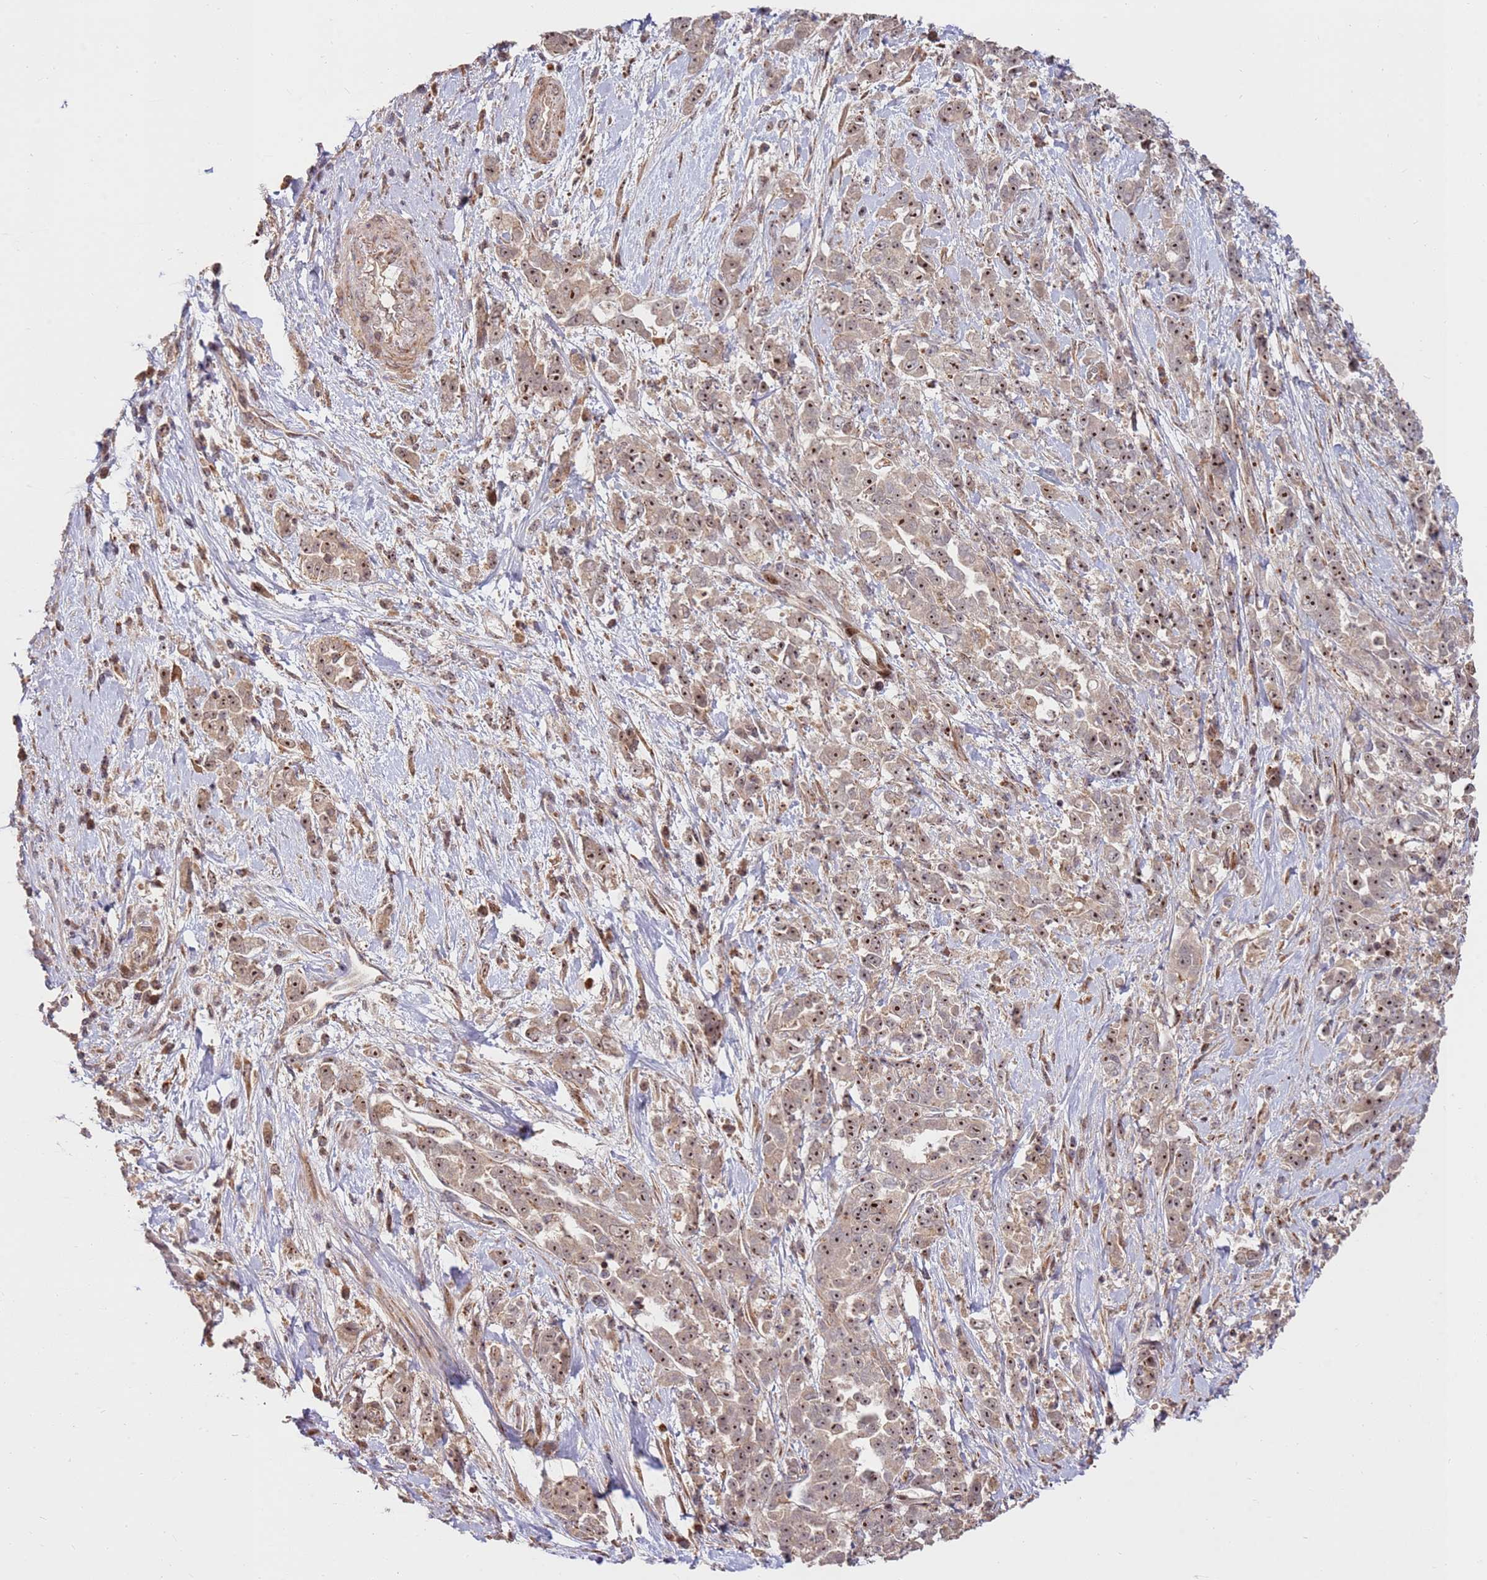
{"staining": {"intensity": "moderate", "quantity": ">75%", "location": "cytoplasmic/membranous,nuclear"}, "tissue": "pancreatic cancer", "cell_type": "Tumor cells", "image_type": "cancer", "snomed": [{"axis": "morphology", "description": "Normal tissue, NOS"}, {"axis": "morphology", "description": "Adenocarcinoma, NOS"}, {"axis": "topography", "description": "Pancreas"}], "caption": "IHC photomicrograph of pancreatic cancer stained for a protein (brown), which shows medium levels of moderate cytoplasmic/membranous and nuclear positivity in about >75% of tumor cells.", "gene": "KIF25", "patient": {"sex": "female", "age": 64}}